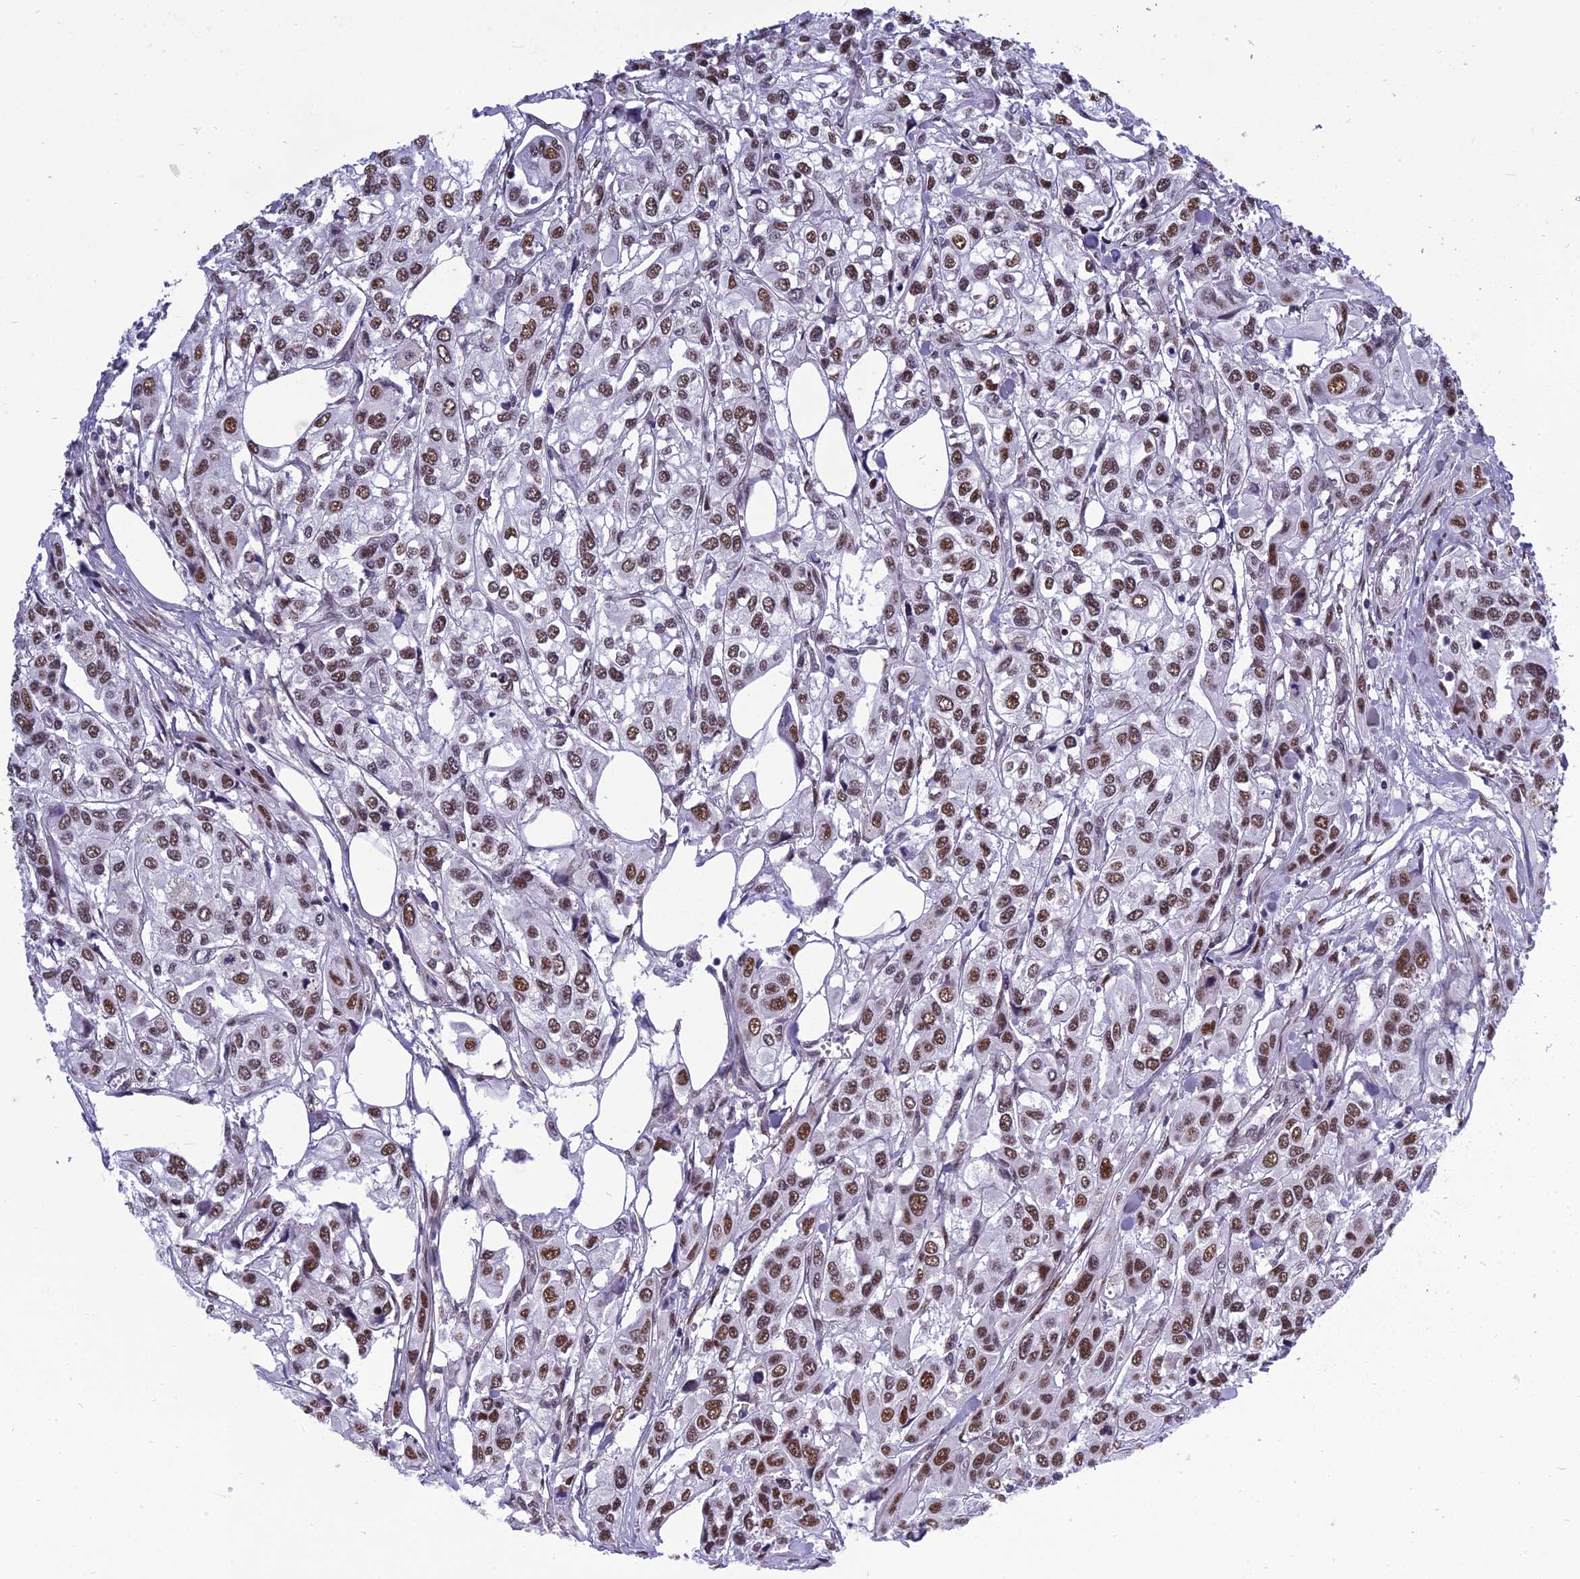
{"staining": {"intensity": "moderate", "quantity": "25%-75%", "location": "nuclear"}, "tissue": "urothelial cancer", "cell_type": "Tumor cells", "image_type": "cancer", "snomed": [{"axis": "morphology", "description": "Urothelial carcinoma, High grade"}, {"axis": "topography", "description": "Urinary bladder"}], "caption": "Urothelial cancer stained for a protein (brown) exhibits moderate nuclear positive positivity in about 25%-75% of tumor cells.", "gene": "RSRC1", "patient": {"sex": "male", "age": 67}}